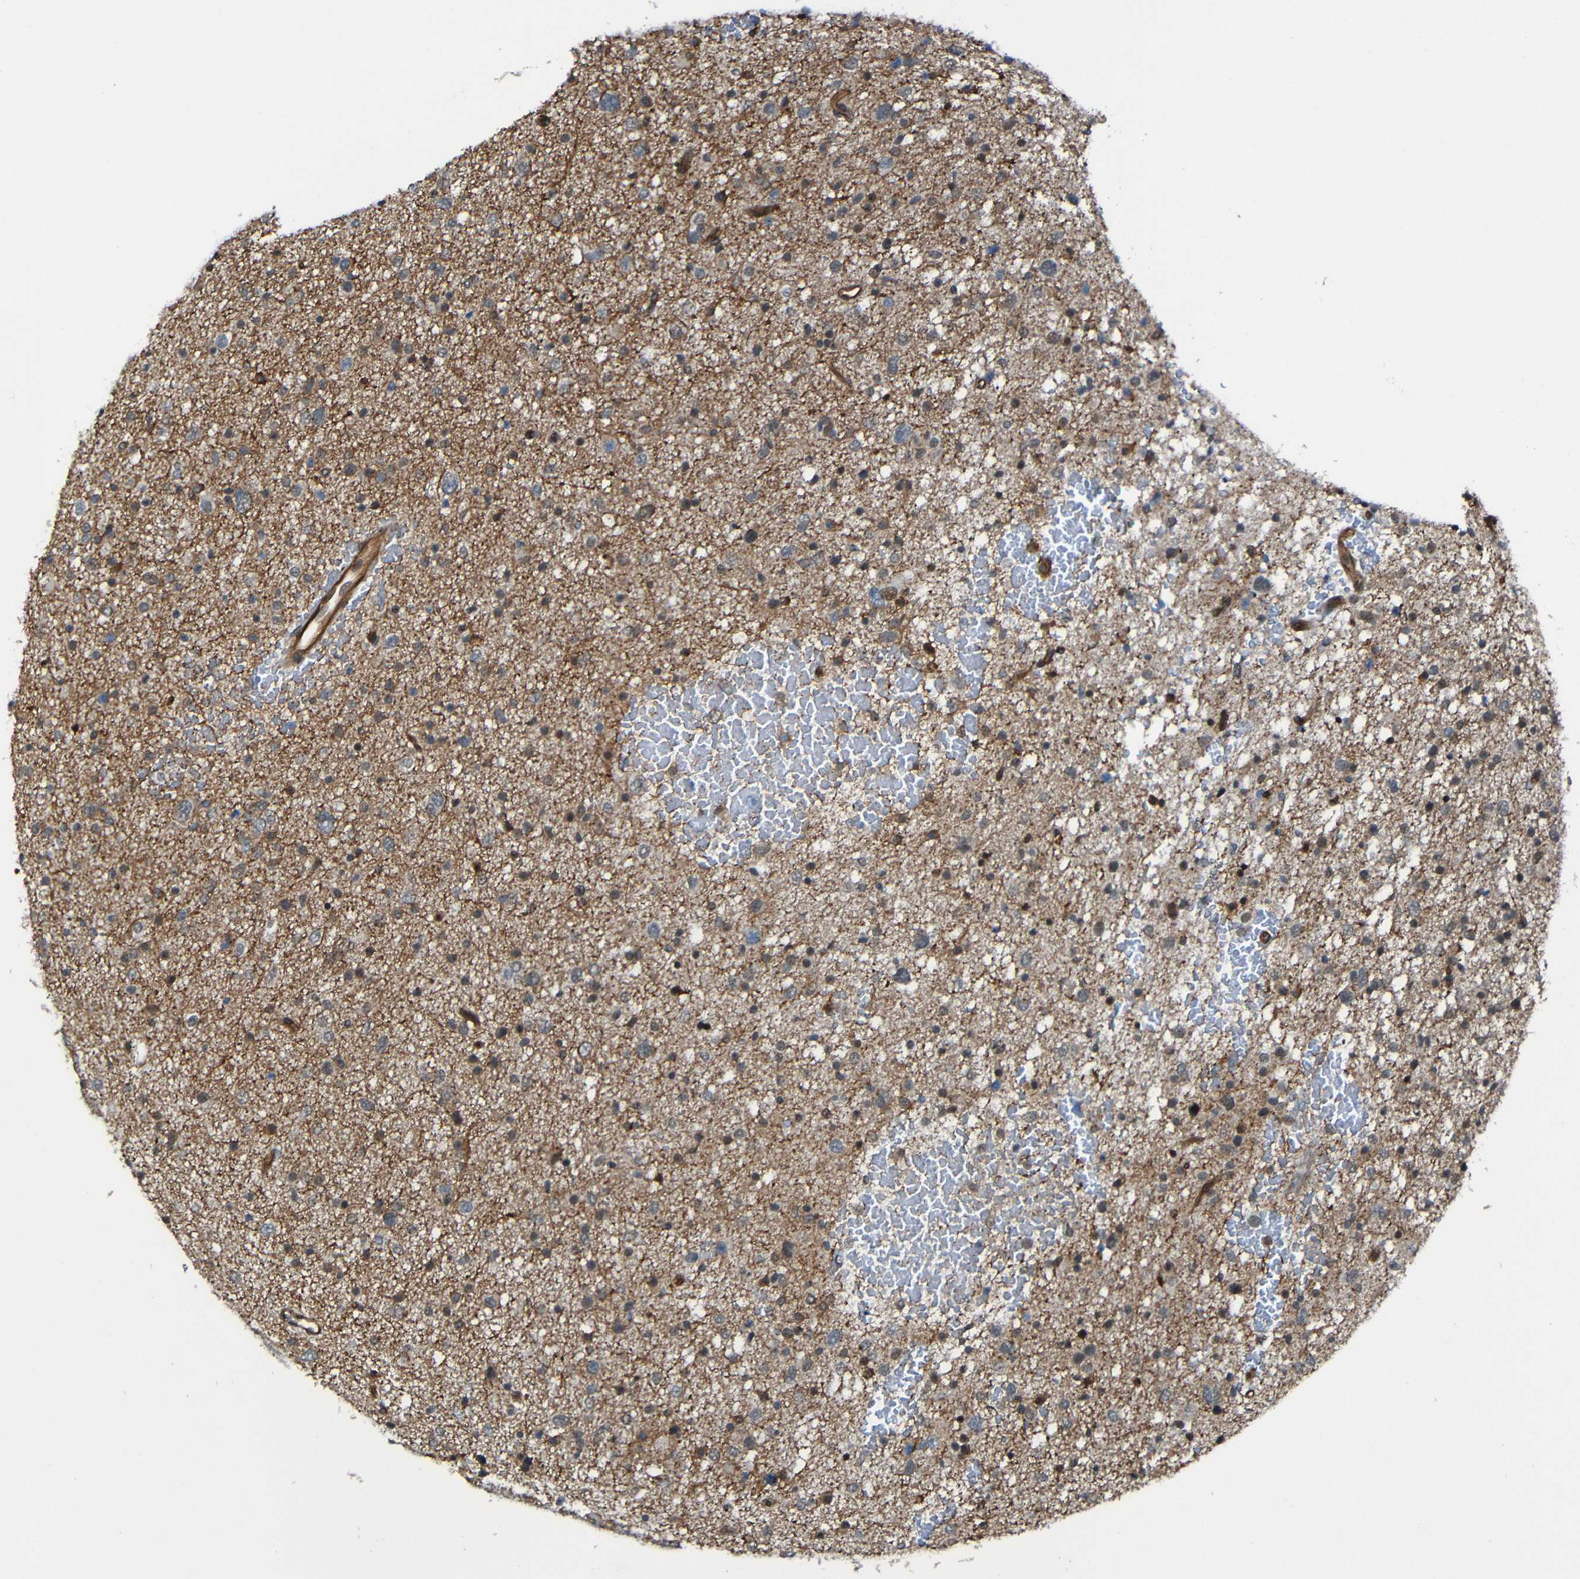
{"staining": {"intensity": "weak", "quantity": "<25%", "location": "cytoplasmic/membranous"}, "tissue": "glioma", "cell_type": "Tumor cells", "image_type": "cancer", "snomed": [{"axis": "morphology", "description": "Glioma, malignant, Low grade"}, {"axis": "topography", "description": "Brain"}], "caption": "Human malignant glioma (low-grade) stained for a protein using immunohistochemistry shows no positivity in tumor cells.", "gene": "LGR5", "patient": {"sex": "female", "age": 37}}